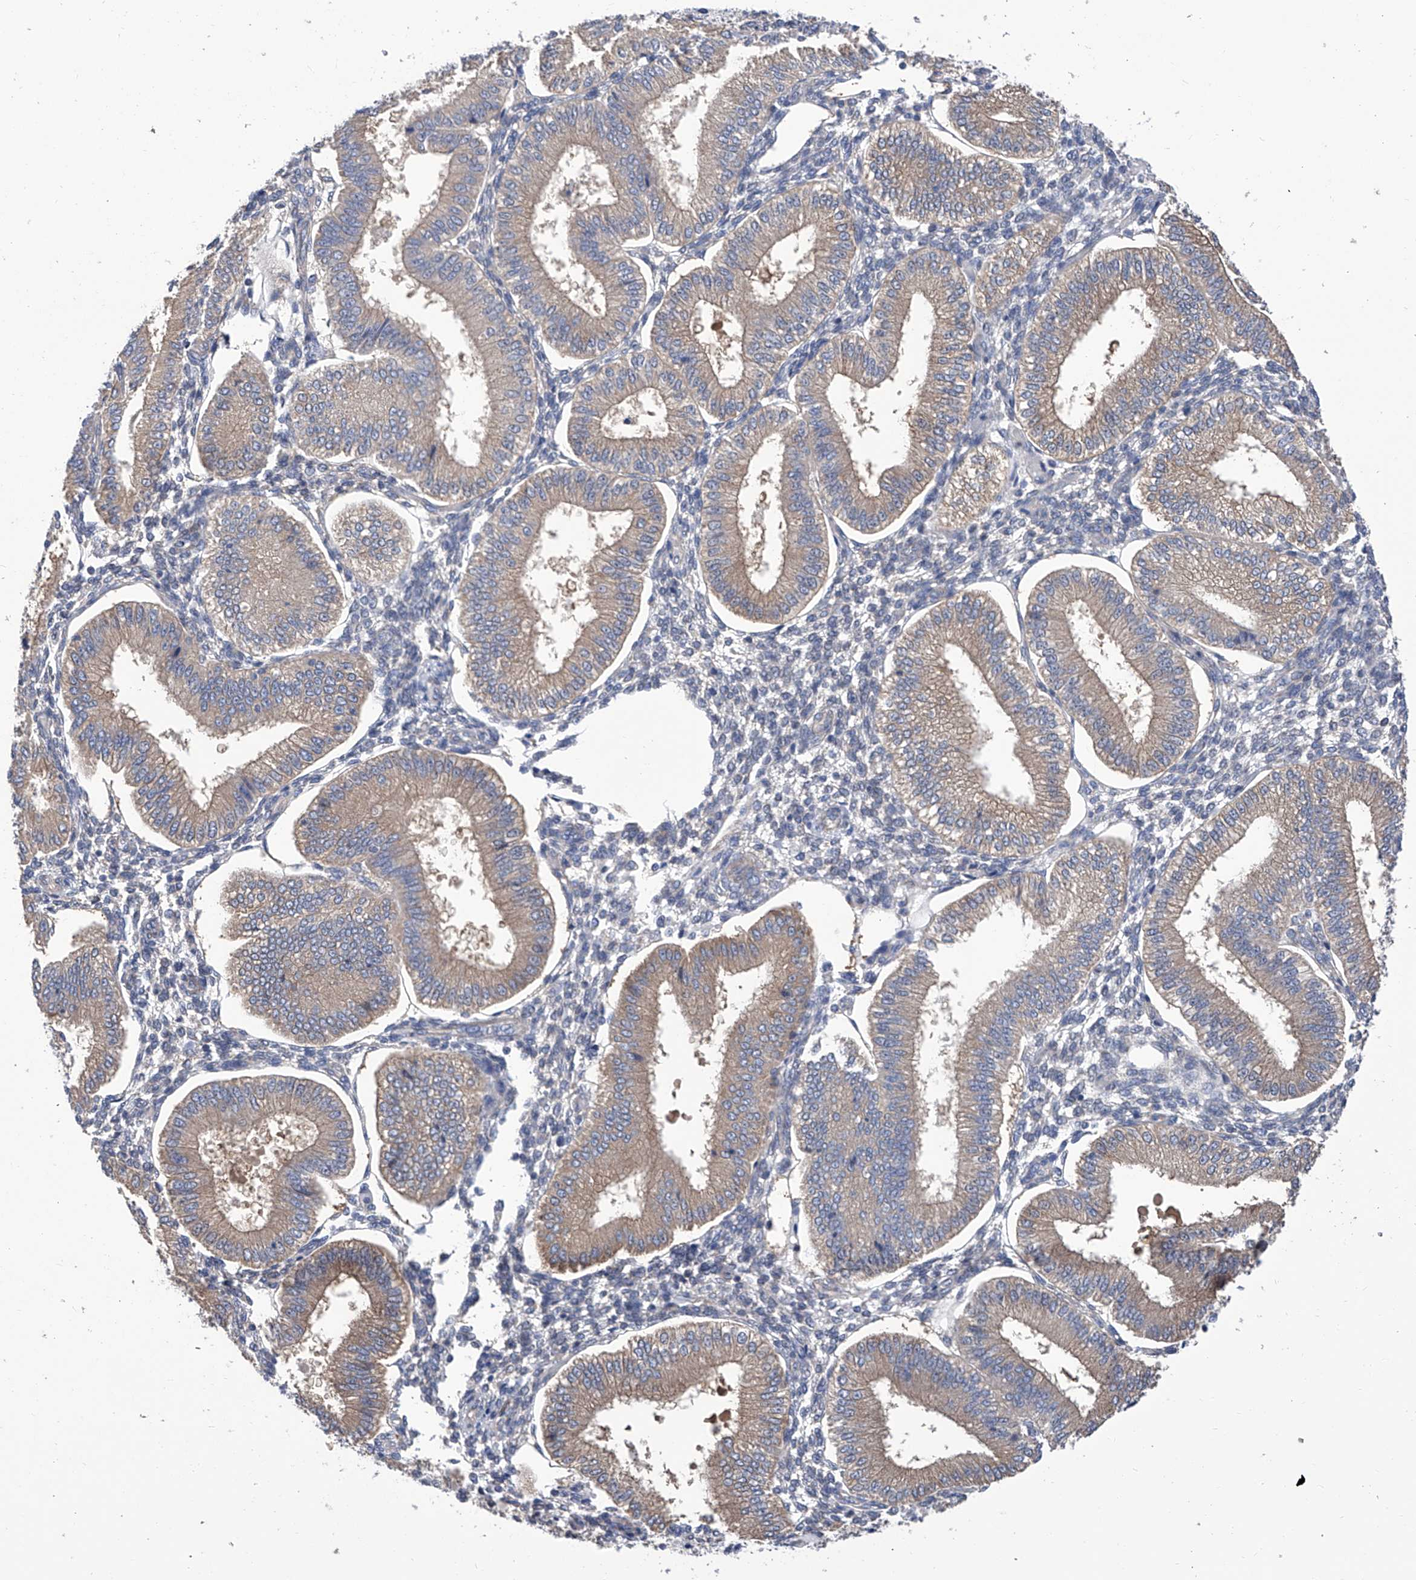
{"staining": {"intensity": "negative", "quantity": "none", "location": "none"}, "tissue": "endometrium", "cell_type": "Cells in endometrial stroma", "image_type": "normal", "snomed": [{"axis": "morphology", "description": "Normal tissue, NOS"}, {"axis": "topography", "description": "Endometrium"}], "caption": "A high-resolution micrograph shows IHC staining of unremarkable endometrium, which displays no significant expression in cells in endometrial stroma.", "gene": "SMS", "patient": {"sex": "female", "age": 39}}